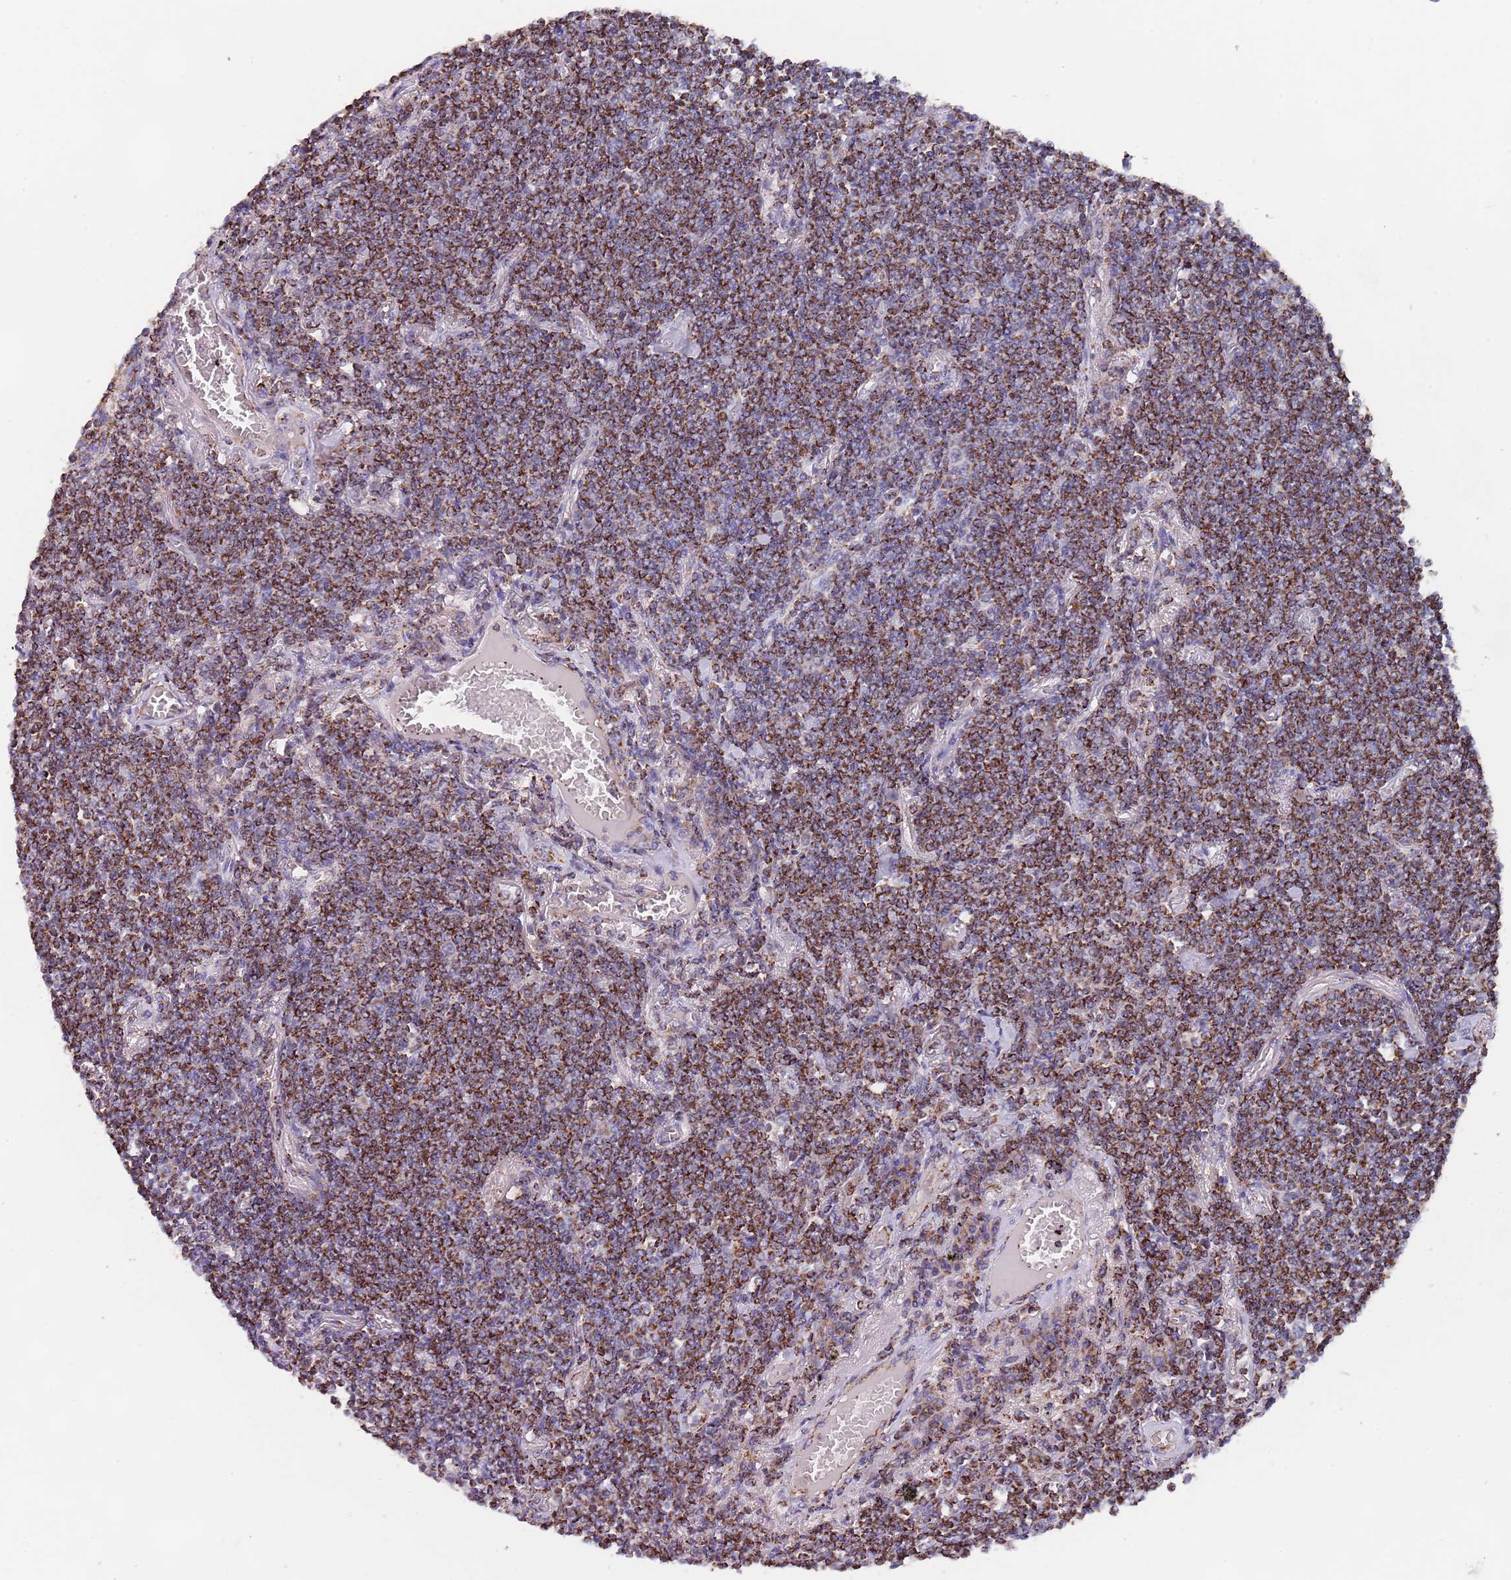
{"staining": {"intensity": "strong", "quantity": ">75%", "location": "cytoplasmic/membranous"}, "tissue": "lymphoma", "cell_type": "Tumor cells", "image_type": "cancer", "snomed": [{"axis": "morphology", "description": "Malignant lymphoma, non-Hodgkin's type, Low grade"}, {"axis": "topography", "description": "Lung"}], "caption": "Immunohistochemistry micrograph of neoplastic tissue: low-grade malignant lymphoma, non-Hodgkin's type stained using IHC displays high levels of strong protein expression localized specifically in the cytoplasmic/membranous of tumor cells, appearing as a cytoplasmic/membranous brown color.", "gene": "PGP", "patient": {"sex": "female", "age": 71}}